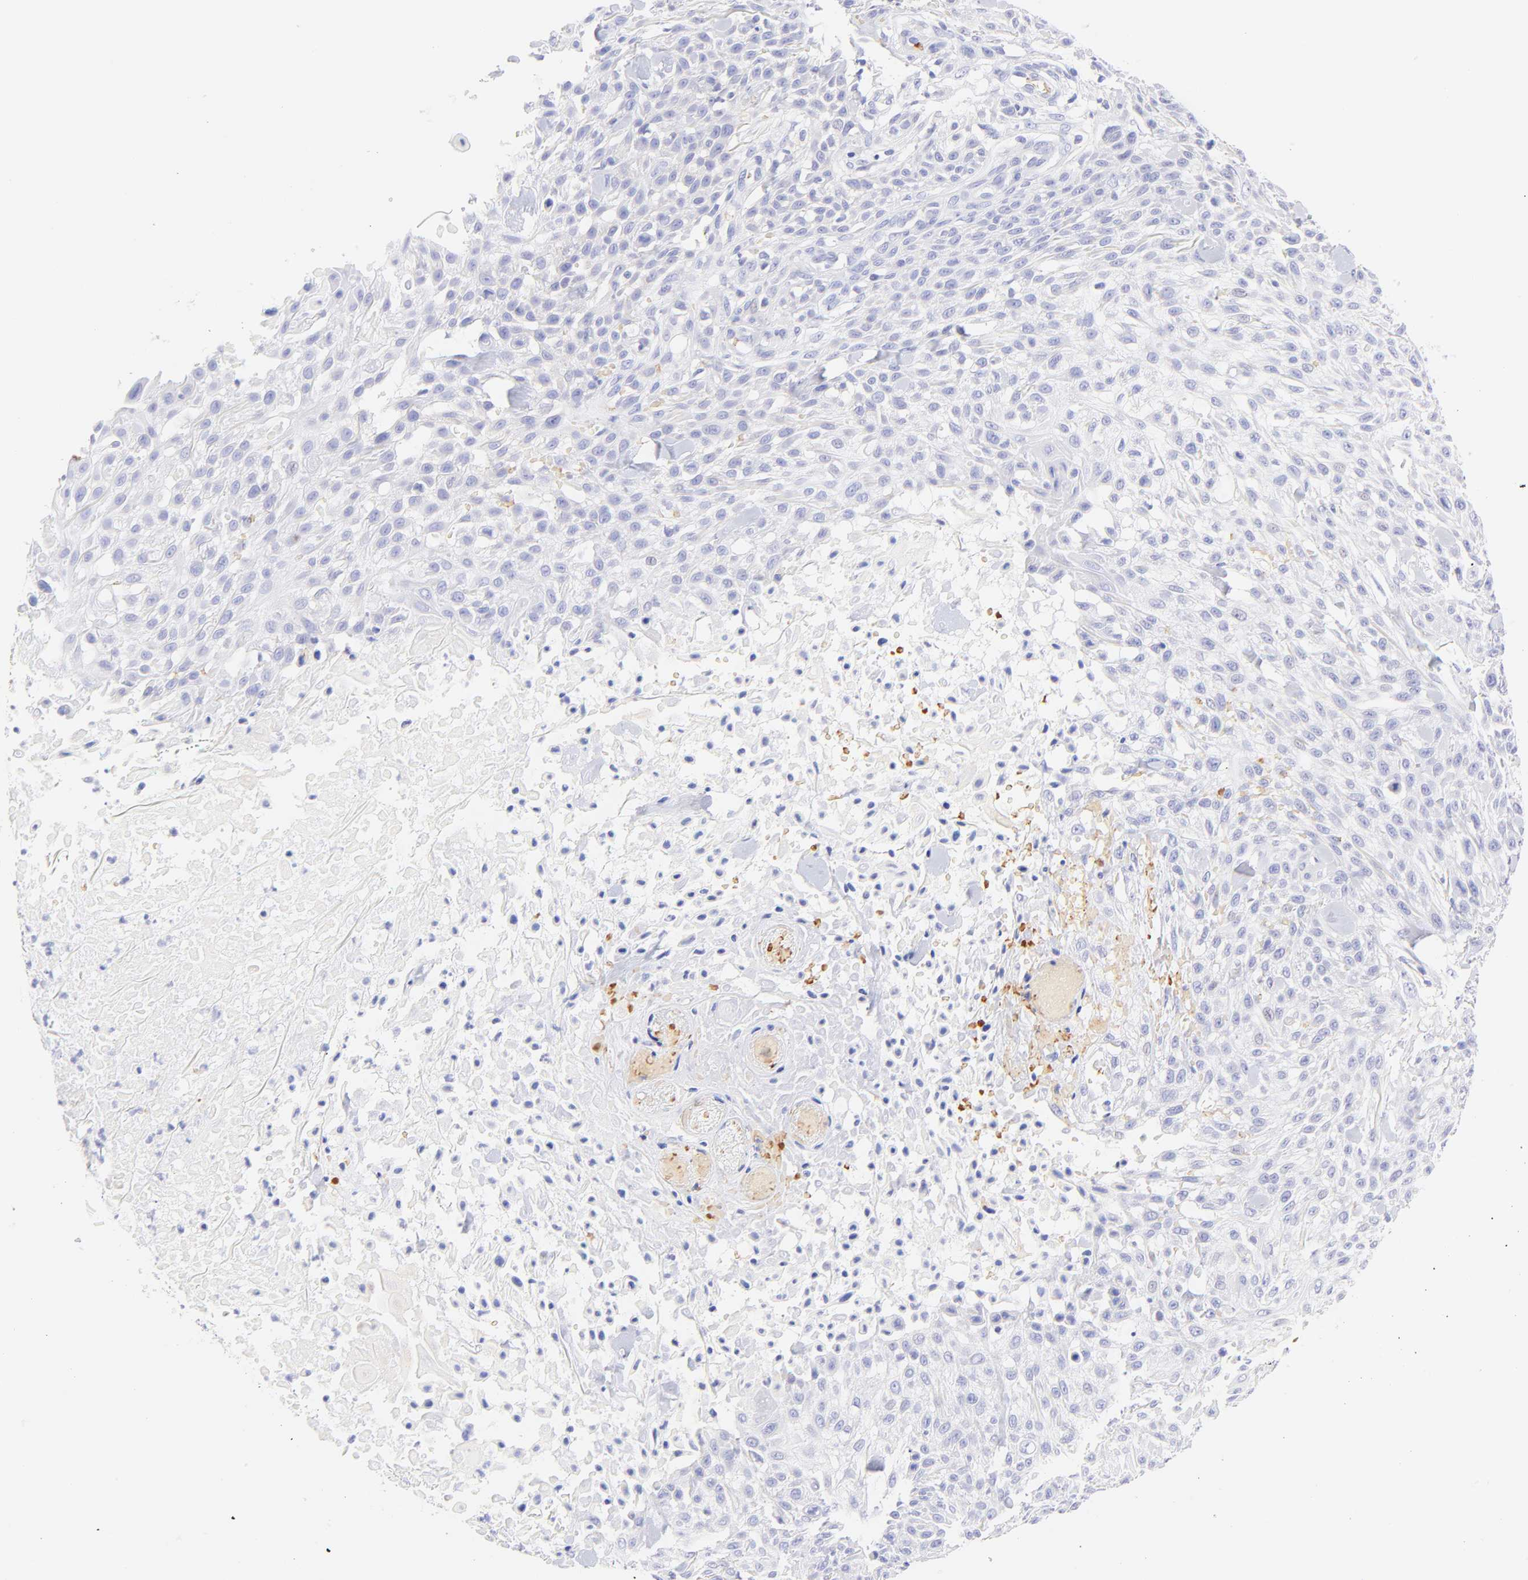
{"staining": {"intensity": "negative", "quantity": "none", "location": "none"}, "tissue": "skin cancer", "cell_type": "Tumor cells", "image_type": "cancer", "snomed": [{"axis": "morphology", "description": "Squamous cell carcinoma, NOS"}, {"axis": "topography", "description": "Skin"}], "caption": "Skin cancer stained for a protein using IHC shows no positivity tumor cells.", "gene": "FRMPD3", "patient": {"sex": "female", "age": 42}}